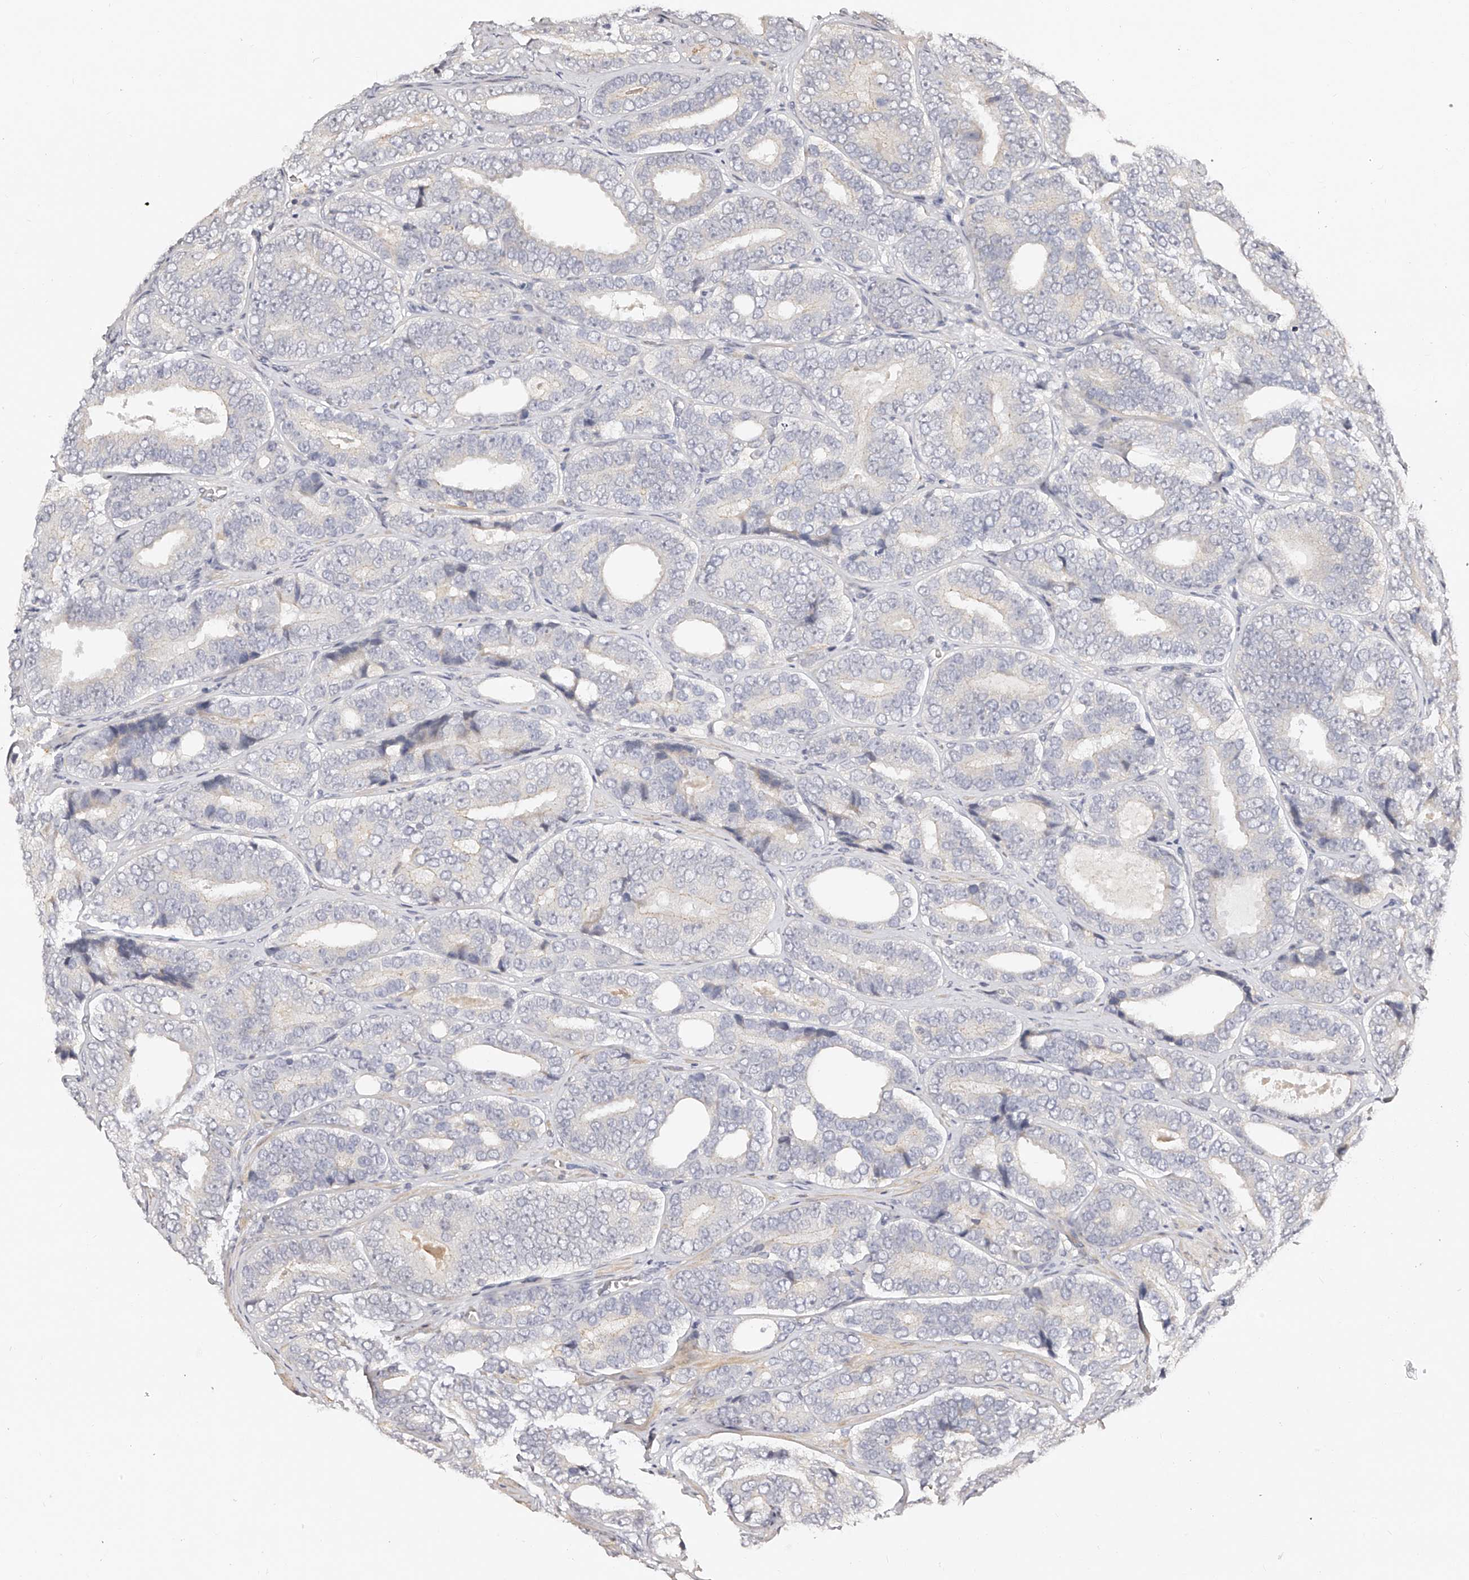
{"staining": {"intensity": "negative", "quantity": "none", "location": "none"}, "tissue": "prostate cancer", "cell_type": "Tumor cells", "image_type": "cancer", "snomed": [{"axis": "morphology", "description": "Adenocarcinoma, High grade"}, {"axis": "topography", "description": "Prostate"}], "caption": "Immunohistochemical staining of prostate adenocarcinoma (high-grade) displays no significant positivity in tumor cells. (Brightfield microscopy of DAB IHC at high magnification).", "gene": "ZNF789", "patient": {"sex": "male", "age": 56}}